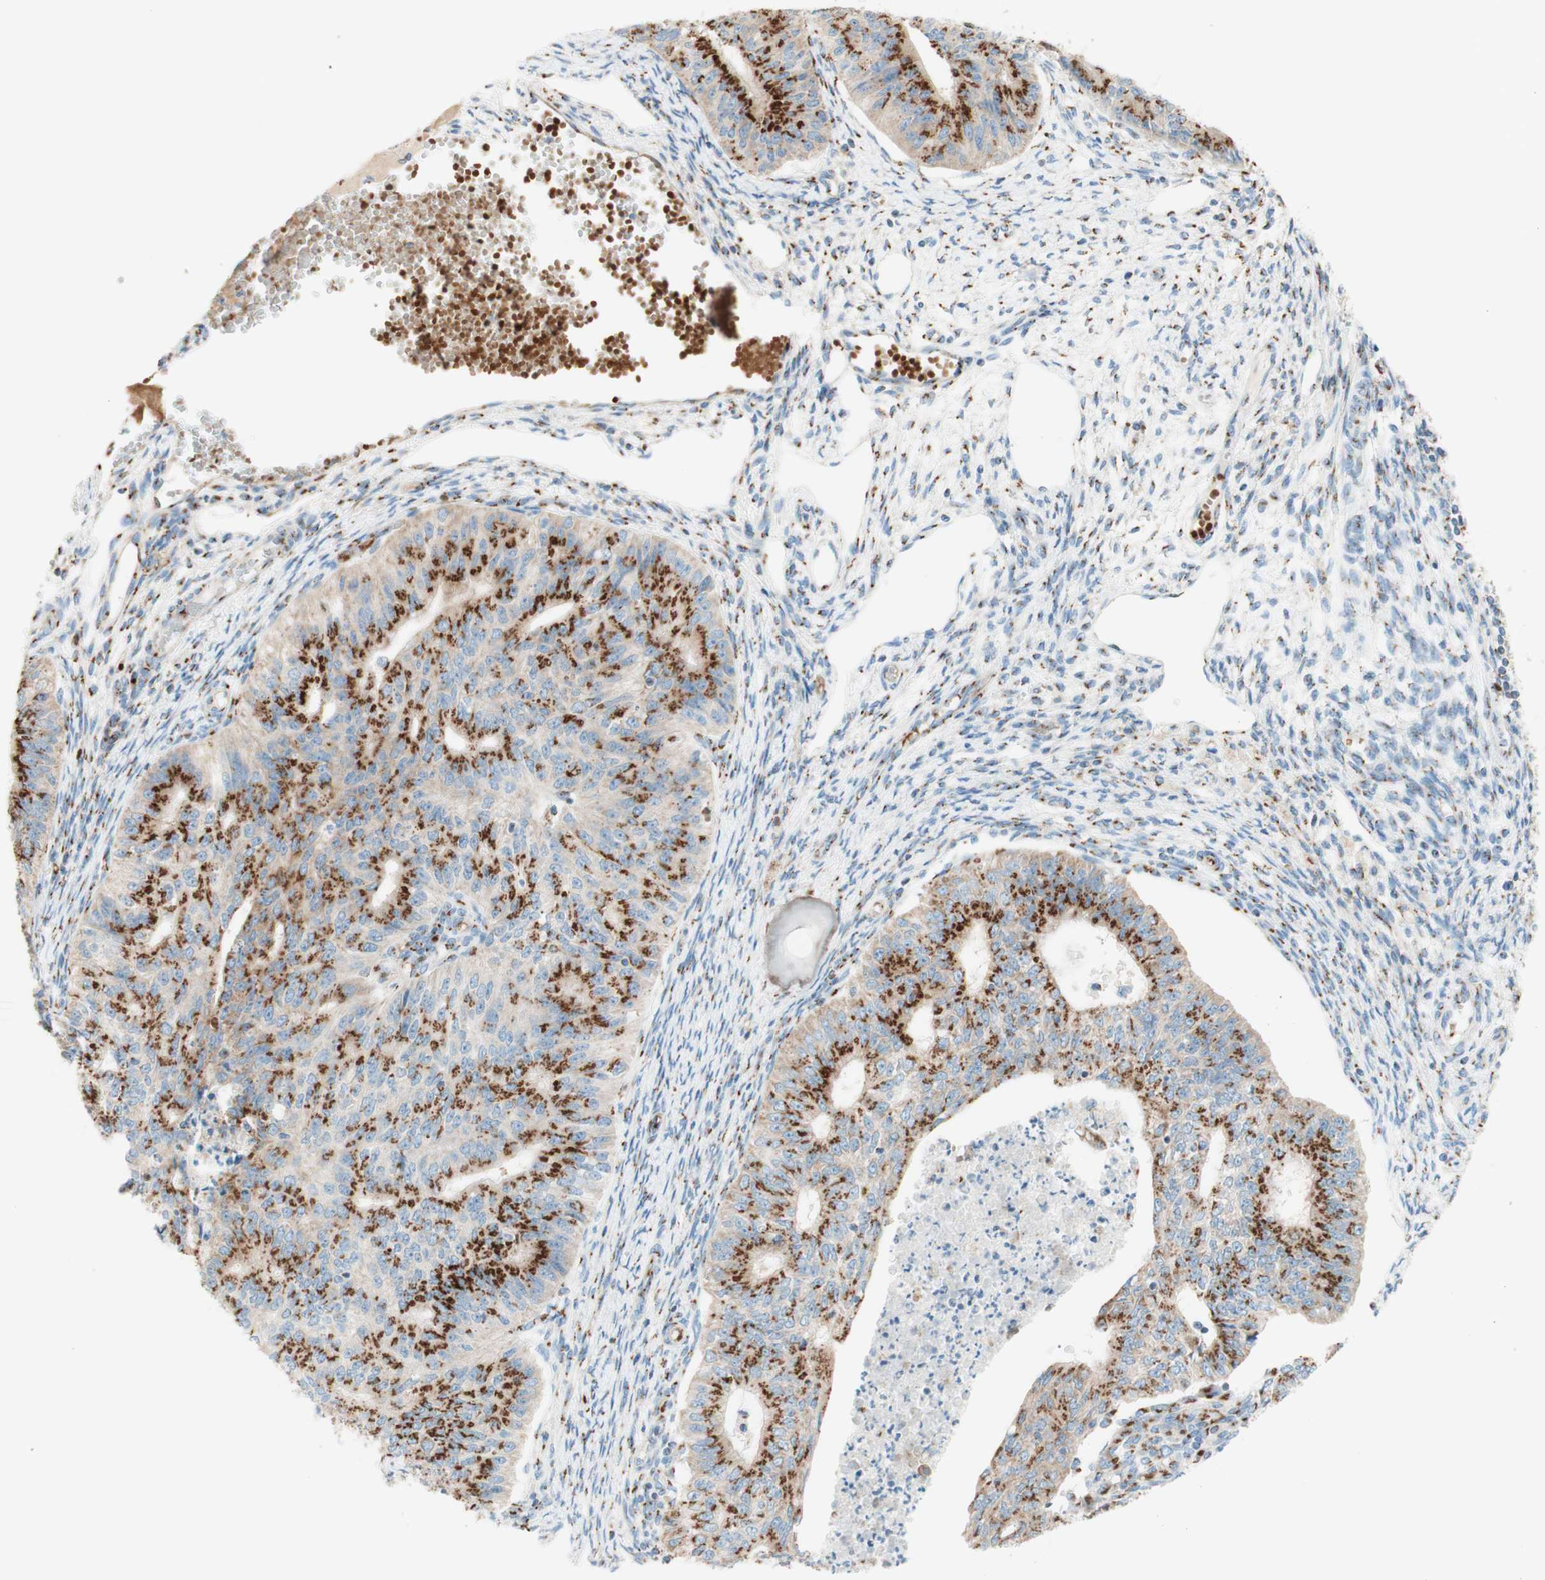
{"staining": {"intensity": "strong", "quantity": ">75%", "location": "cytoplasmic/membranous"}, "tissue": "endometrial cancer", "cell_type": "Tumor cells", "image_type": "cancer", "snomed": [{"axis": "morphology", "description": "Adenocarcinoma, NOS"}, {"axis": "topography", "description": "Endometrium"}], "caption": "Protein positivity by IHC demonstrates strong cytoplasmic/membranous staining in about >75% of tumor cells in adenocarcinoma (endometrial). (IHC, brightfield microscopy, high magnification).", "gene": "GOLGB1", "patient": {"sex": "female", "age": 32}}